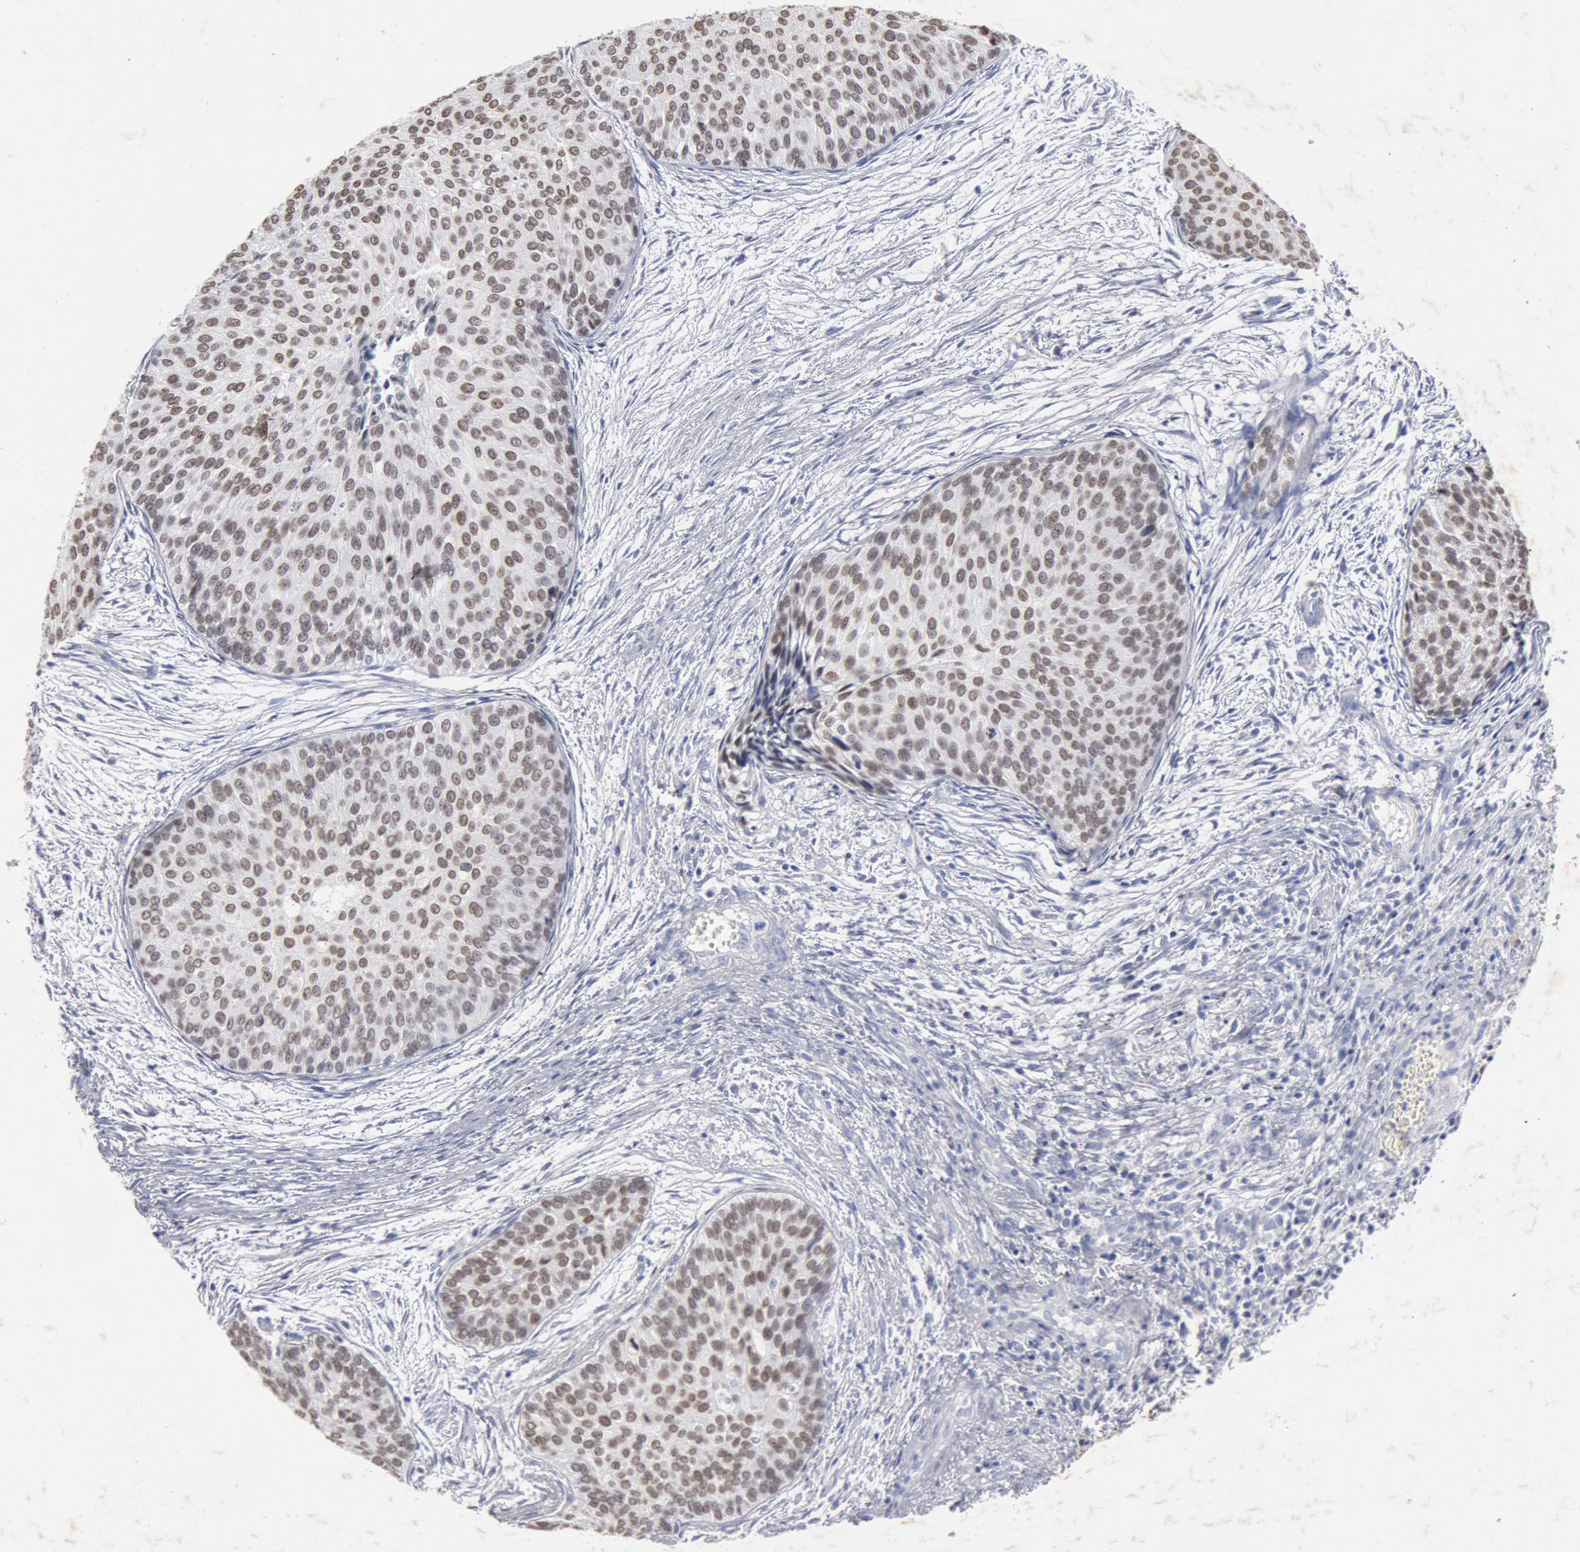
{"staining": {"intensity": "strong", "quantity": "25%-75%", "location": "nuclear"}, "tissue": "urothelial cancer", "cell_type": "Tumor cells", "image_type": "cancer", "snomed": [{"axis": "morphology", "description": "Urothelial carcinoma, Low grade"}, {"axis": "topography", "description": "Urinary bladder"}], "caption": "Tumor cells display strong nuclear staining in approximately 25%-75% of cells in urothelial carcinoma (low-grade). (Stains: DAB in brown, nuclei in blue, Microscopy: brightfield microscopy at high magnification).", "gene": "FOXA2", "patient": {"sex": "male", "age": 84}}